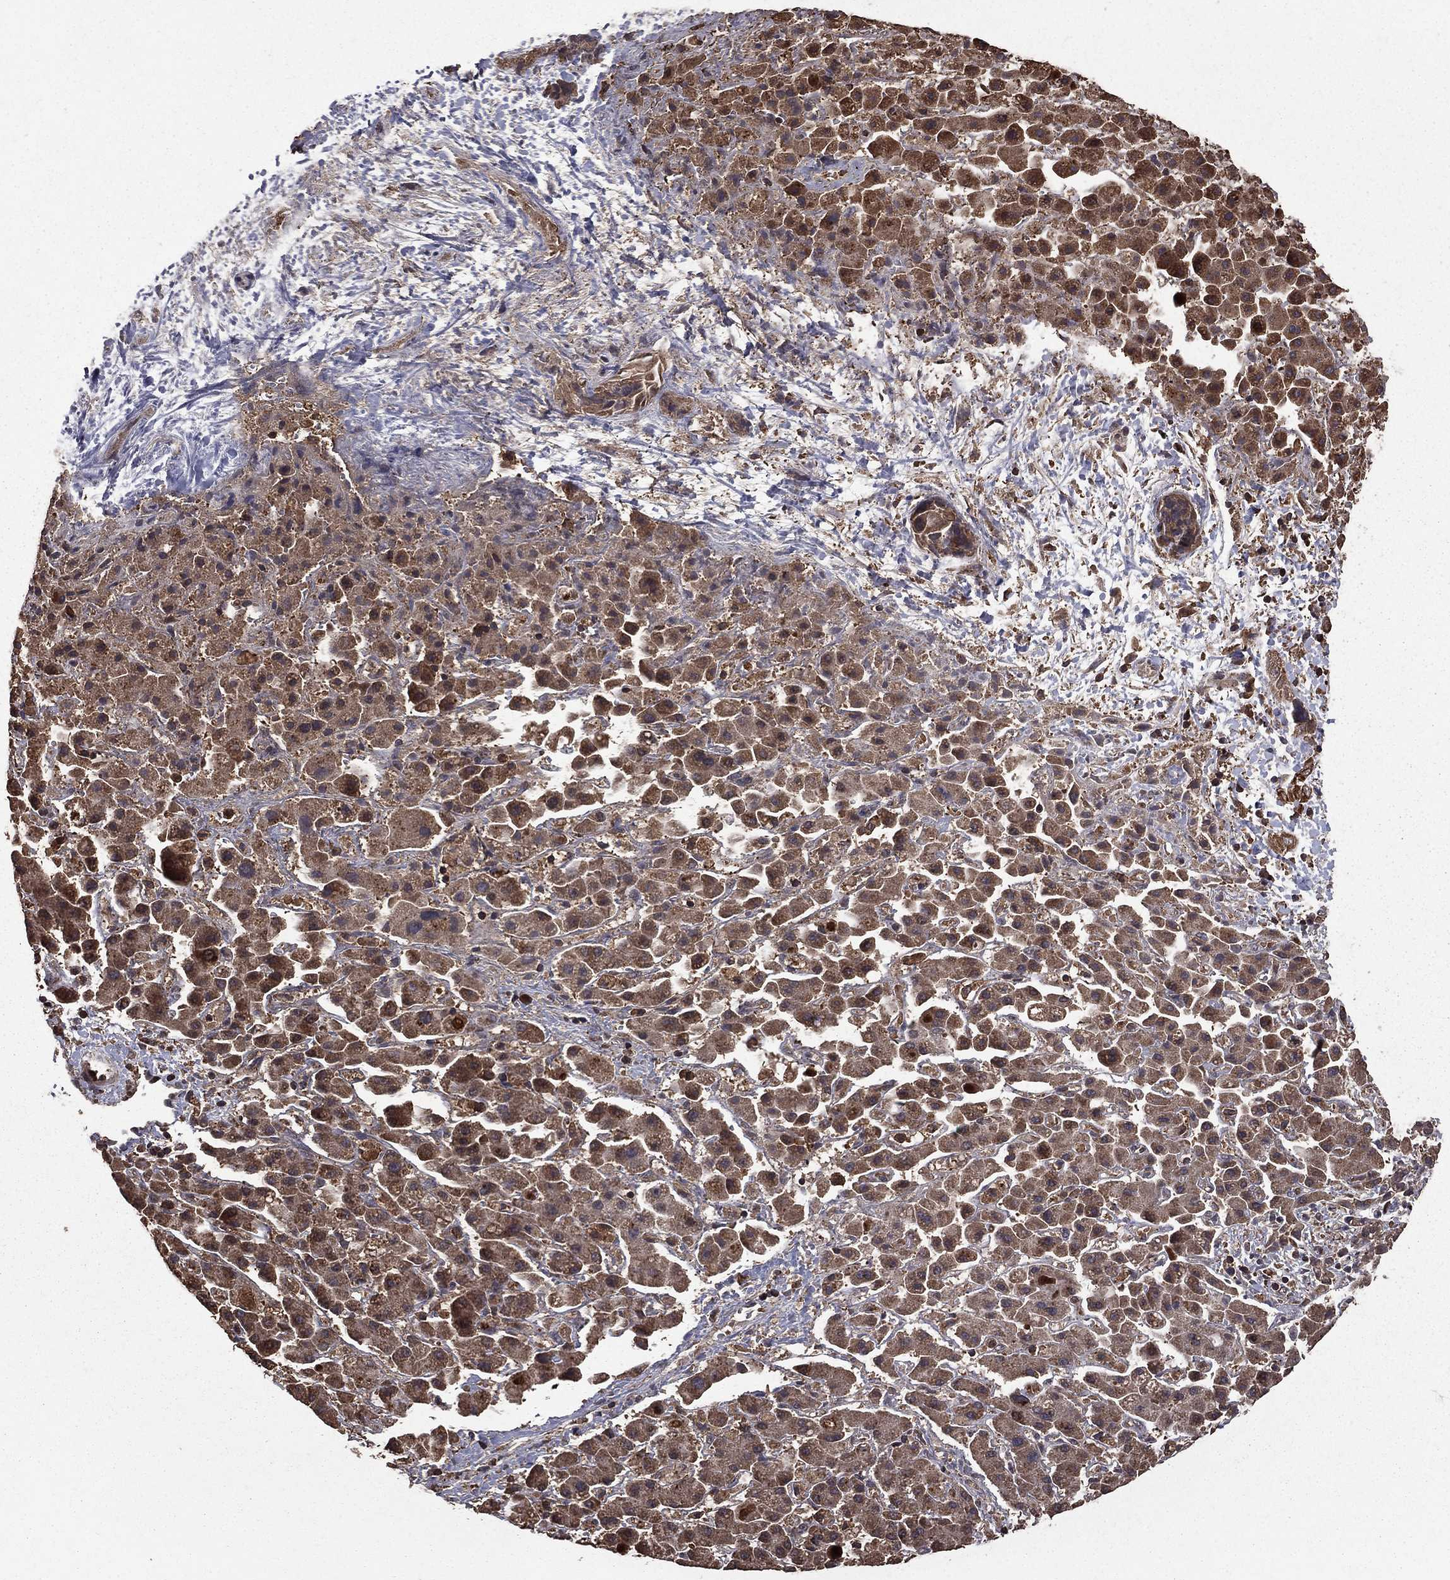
{"staining": {"intensity": "weak", "quantity": "25%-75%", "location": "cytoplasmic/membranous"}, "tissue": "liver cancer", "cell_type": "Tumor cells", "image_type": "cancer", "snomed": [{"axis": "morphology", "description": "Cholangiocarcinoma"}, {"axis": "topography", "description": "Liver"}], "caption": "Immunohistochemistry (IHC) of liver cancer (cholangiocarcinoma) exhibits low levels of weak cytoplasmic/membranous staining in approximately 25%-75% of tumor cells.", "gene": "BIRC6", "patient": {"sex": "female", "age": 52}}